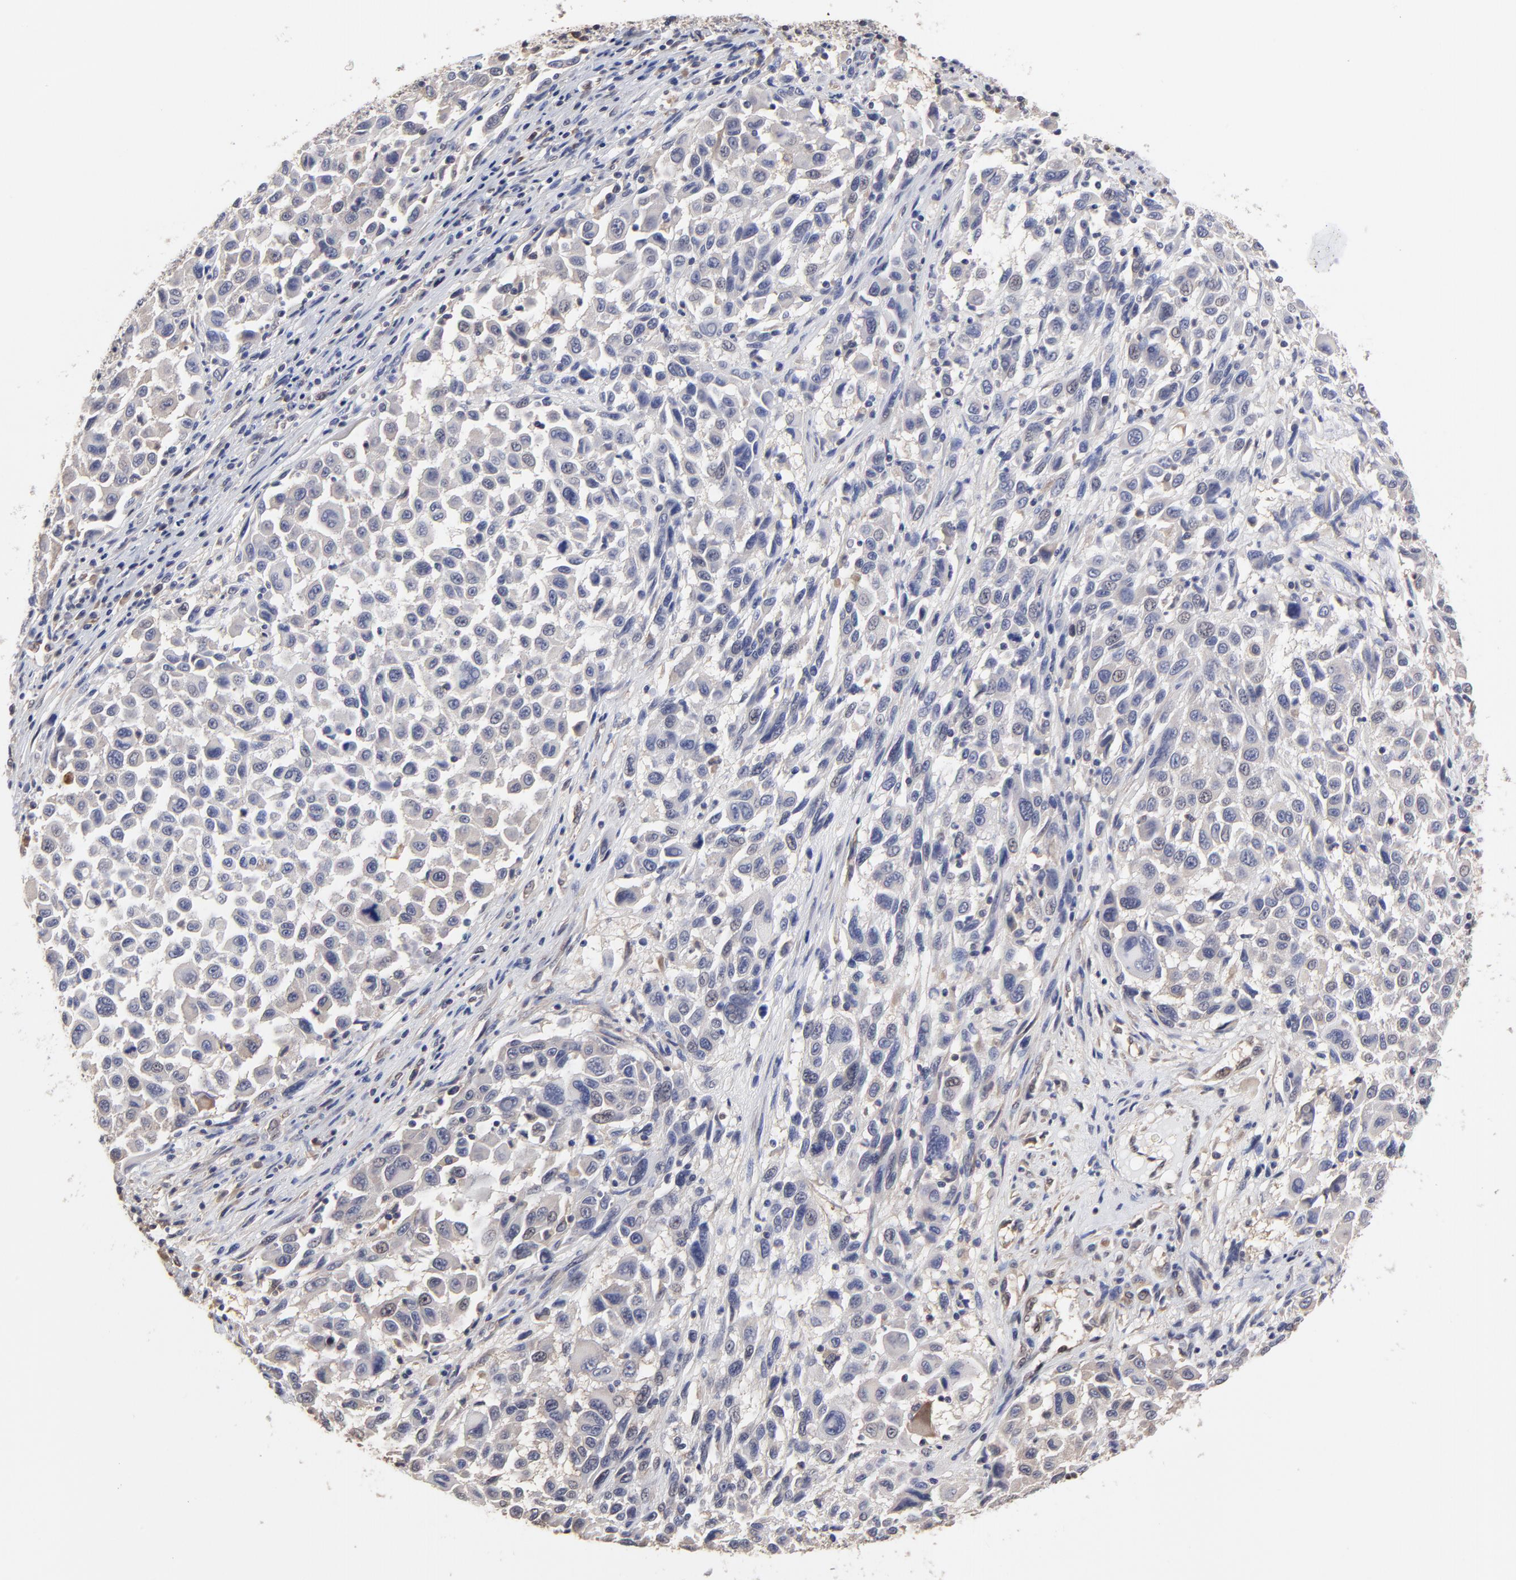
{"staining": {"intensity": "negative", "quantity": "none", "location": "none"}, "tissue": "melanoma", "cell_type": "Tumor cells", "image_type": "cancer", "snomed": [{"axis": "morphology", "description": "Malignant melanoma, Metastatic site"}, {"axis": "topography", "description": "Lymph node"}], "caption": "IHC histopathology image of melanoma stained for a protein (brown), which displays no positivity in tumor cells.", "gene": "CCT2", "patient": {"sex": "male", "age": 61}}